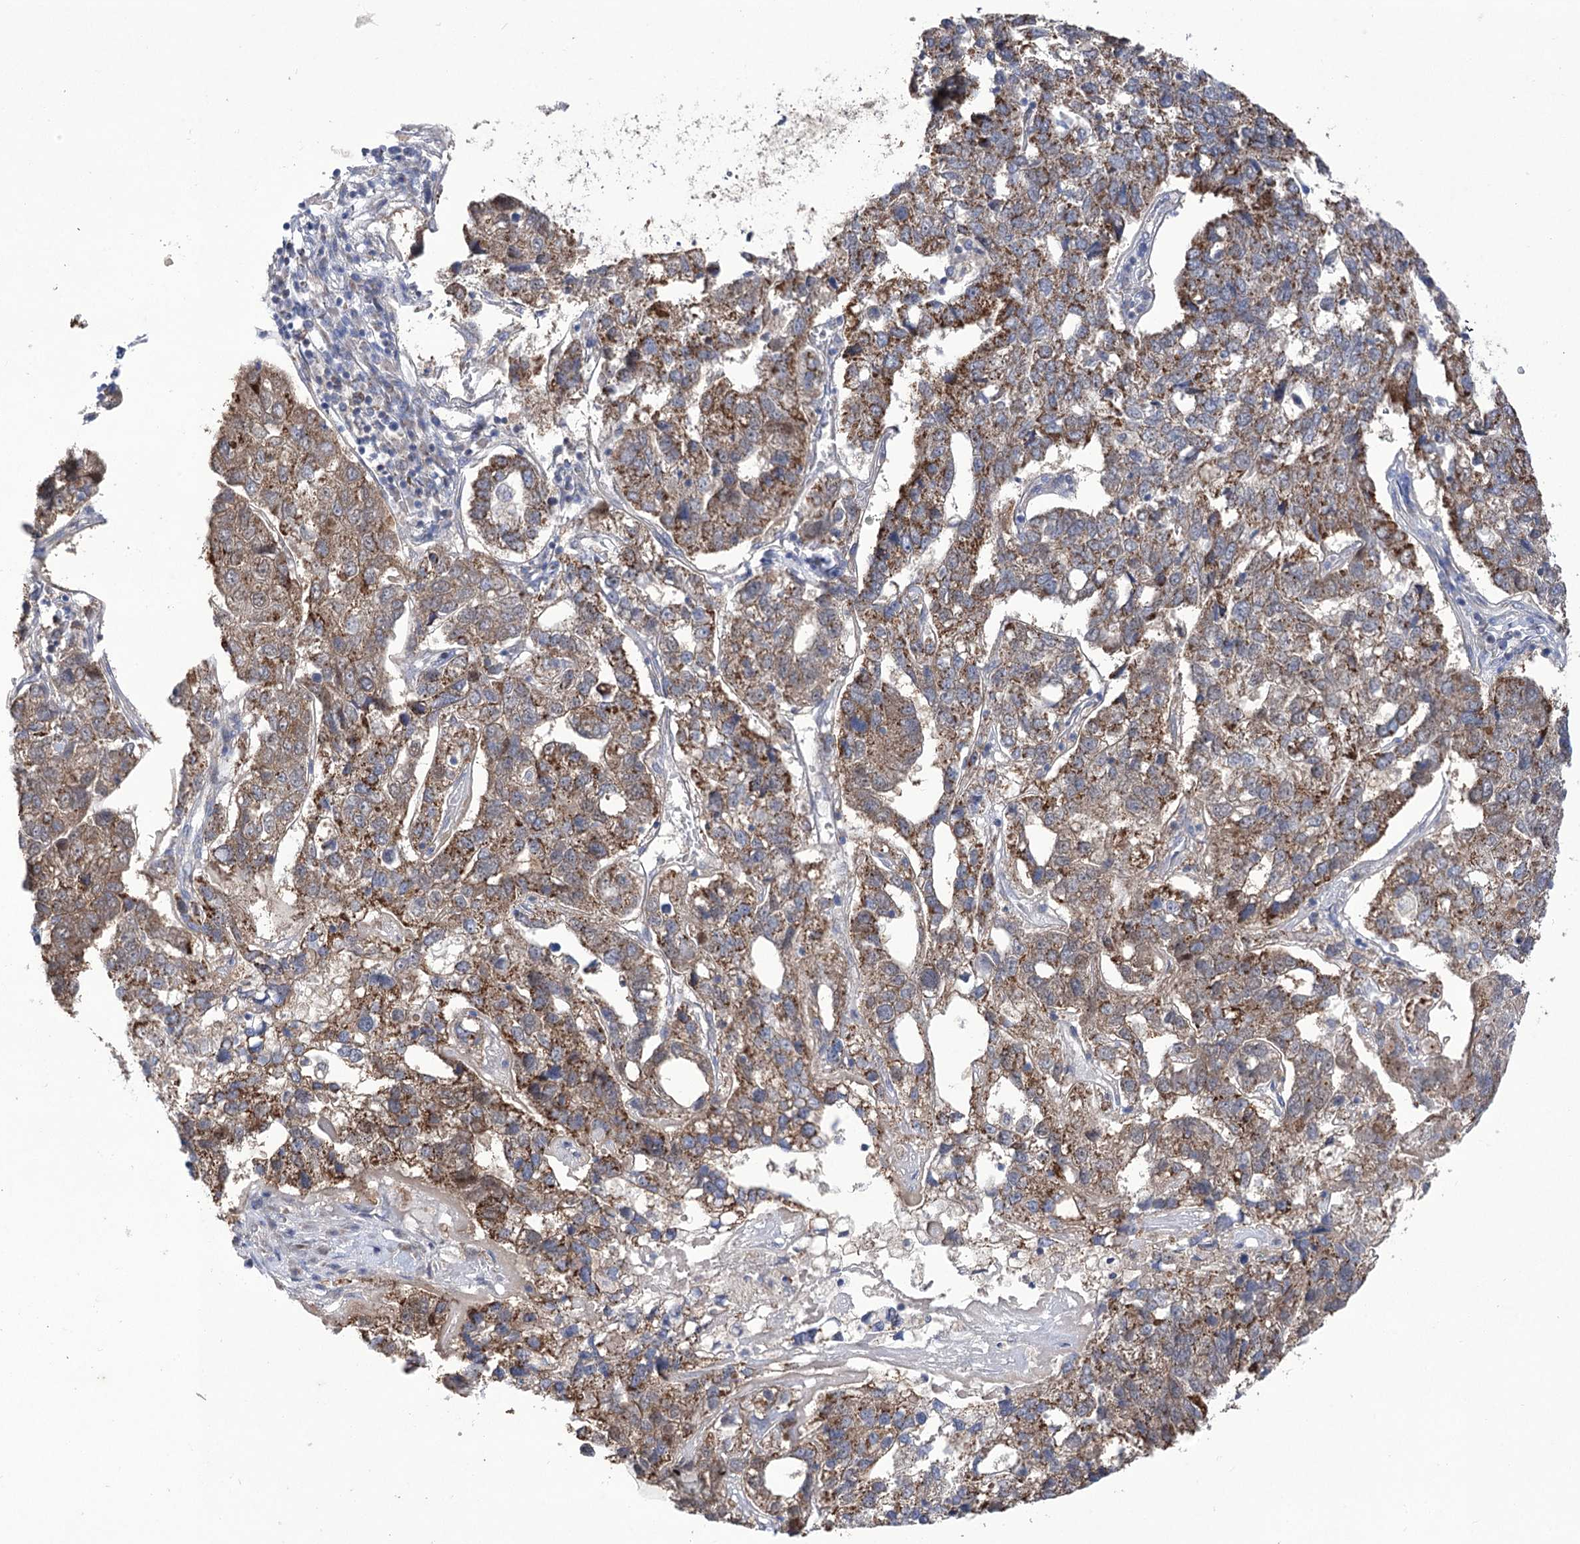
{"staining": {"intensity": "strong", "quantity": "25%-75%", "location": "cytoplasmic/membranous"}, "tissue": "pancreatic cancer", "cell_type": "Tumor cells", "image_type": "cancer", "snomed": [{"axis": "morphology", "description": "Adenocarcinoma, NOS"}, {"axis": "topography", "description": "Pancreas"}], "caption": "A high-resolution micrograph shows immunohistochemistry (IHC) staining of pancreatic cancer (adenocarcinoma), which demonstrates strong cytoplasmic/membranous staining in approximately 25%-75% of tumor cells.", "gene": "ECHDC3", "patient": {"sex": "female", "age": 61}}